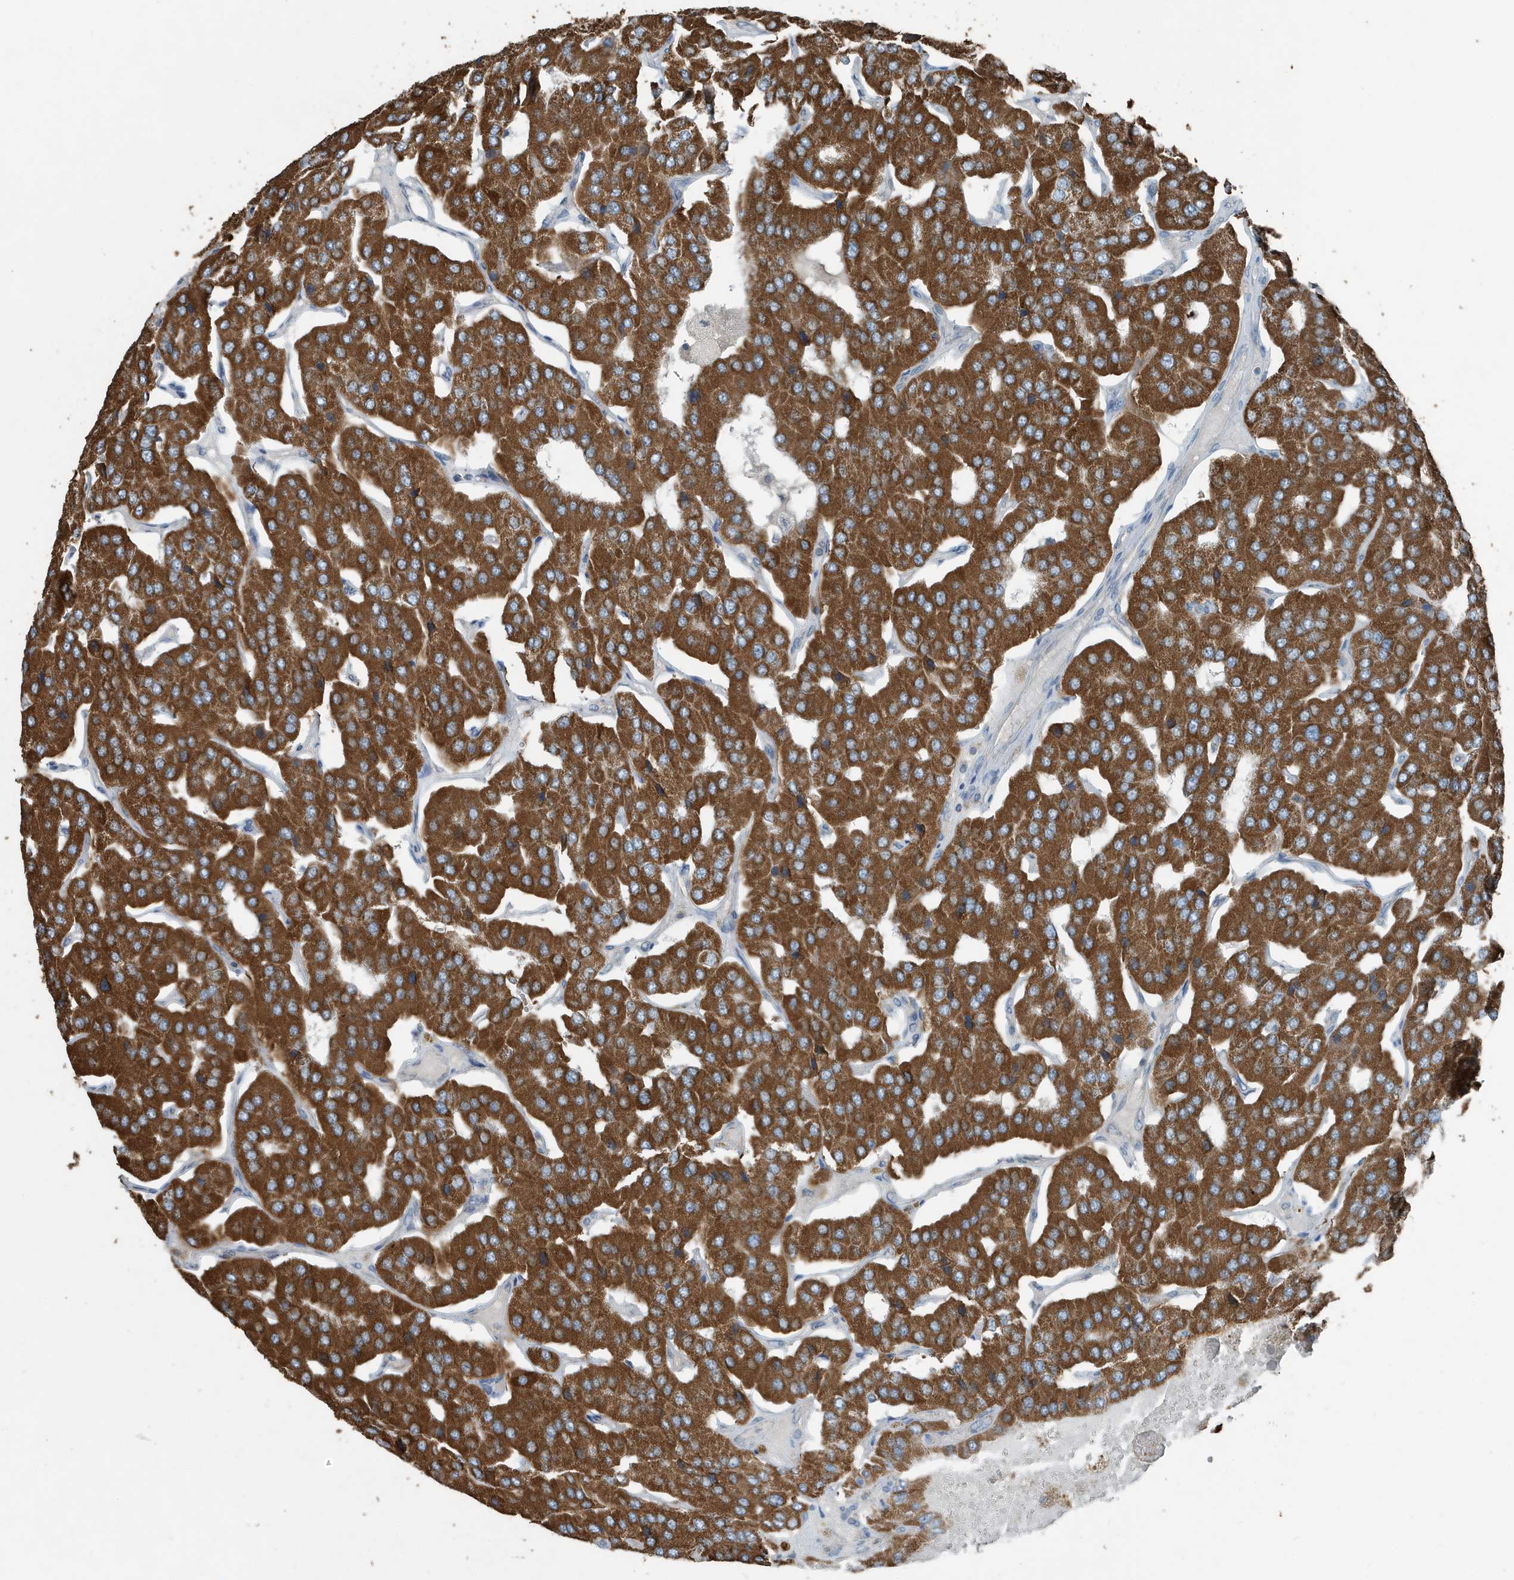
{"staining": {"intensity": "strong", "quantity": ">75%", "location": "cytoplasmic/membranous"}, "tissue": "parathyroid gland", "cell_type": "Glandular cells", "image_type": "normal", "snomed": [{"axis": "morphology", "description": "Normal tissue, NOS"}, {"axis": "morphology", "description": "Adenoma, NOS"}, {"axis": "topography", "description": "Parathyroid gland"}], "caption": "This image shows IHC staining of unremarkable parathyroid gland, with high strong cytoplasmic/membranous positivity in approximately >75% of glandular cells.", "gene": "MT", "patient": {"sex": "female", "age": 86}}